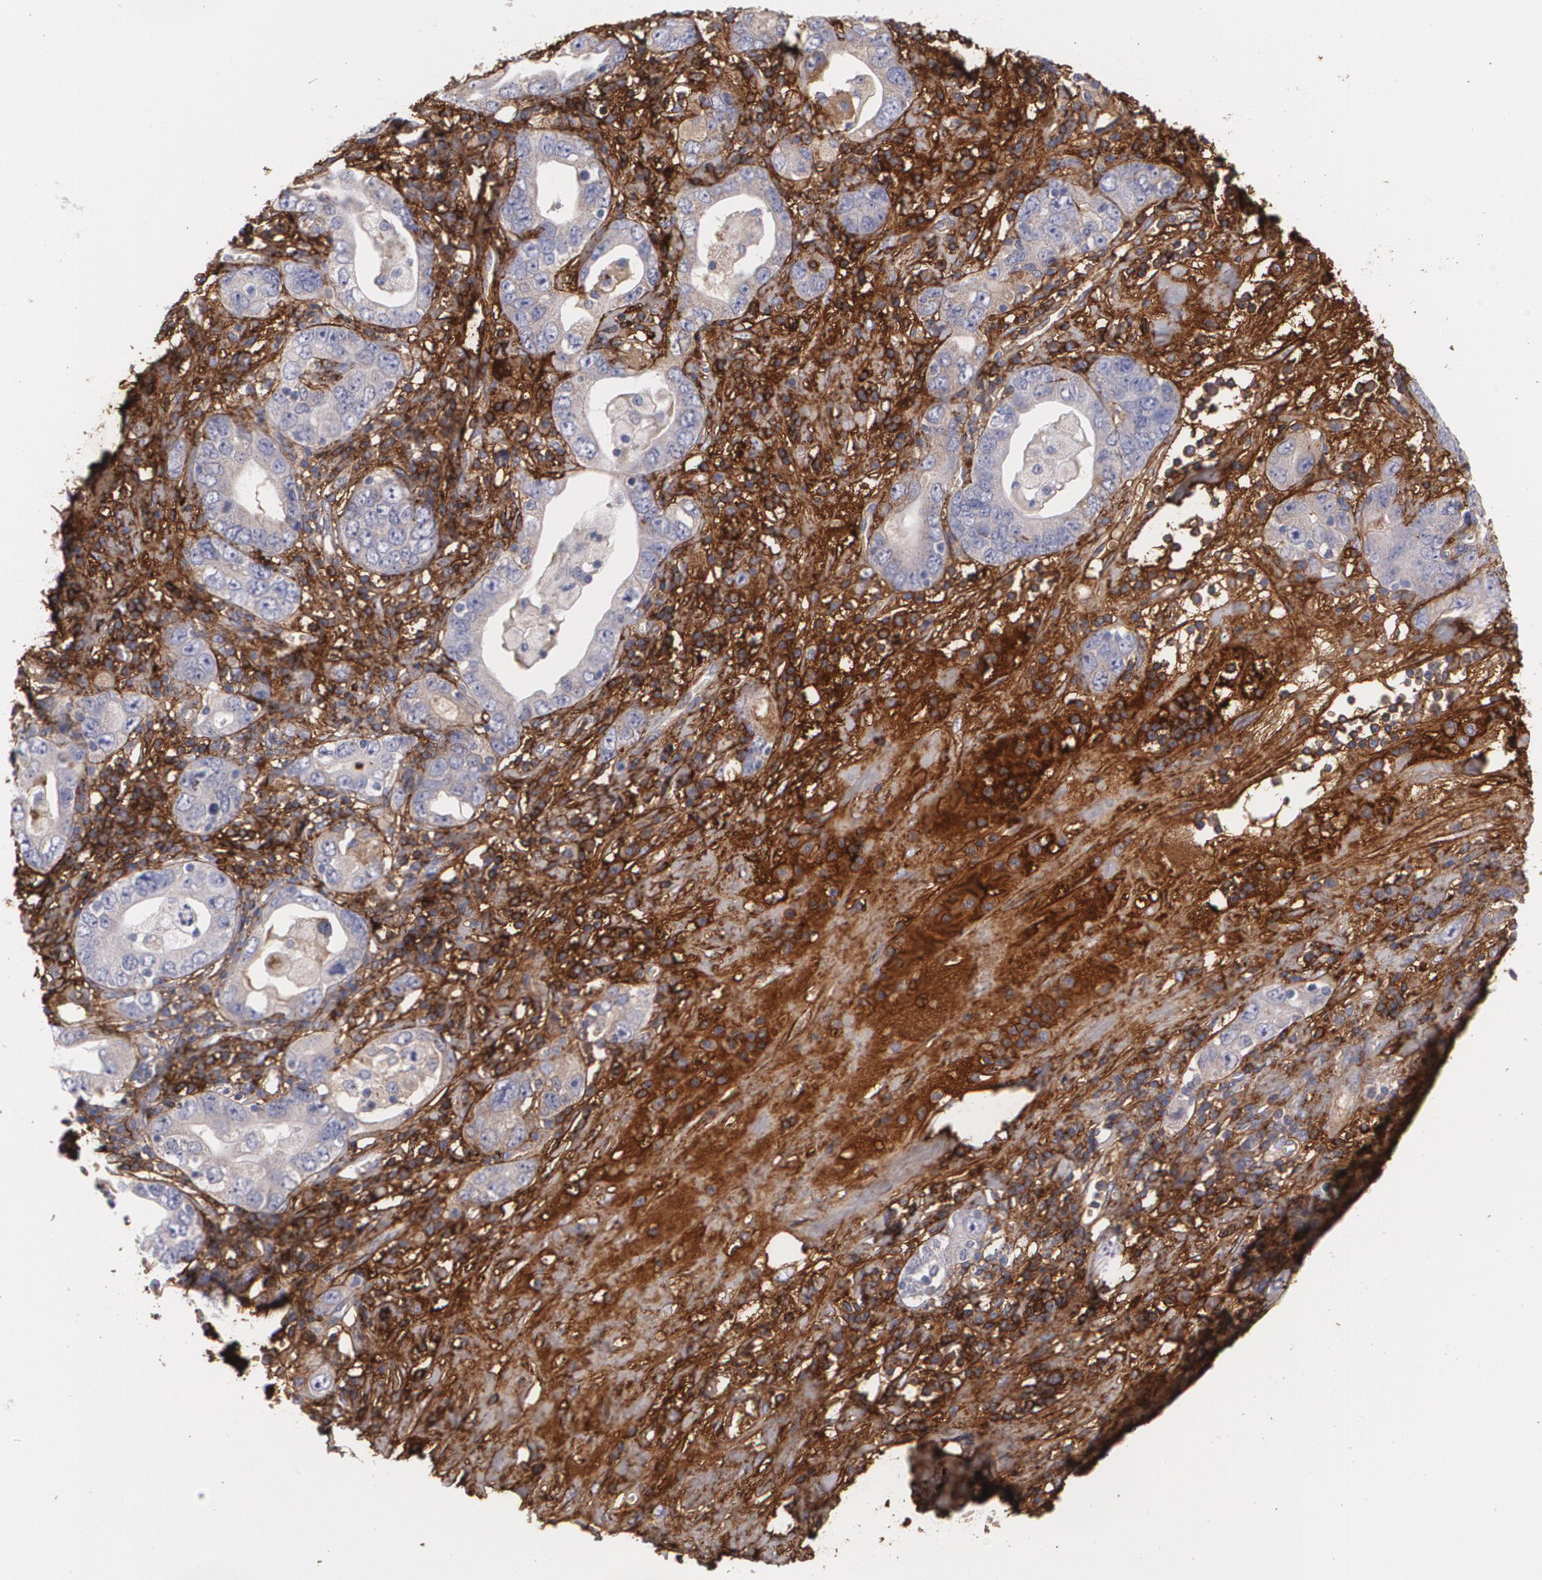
{"staining": {"intensity": "weak", "quantity": ">75%", "location": "cytoplasmic/membranous"}, "tissue": "stomach cancer", "cell_type": "Tumor cells", "image_type": "cancer", "snomed": [{"axis": "morphology", "description": "Adenocarcinoma, NOS"}, {"axis": "topography", "description": "Stomach, lower"}], "caption": "An immunohistochemistry (IHC) photomicrograph of tumor tissue is shown. Protein staining in brown shows weak cytoplasmic/membranous positivity in stomach cancer (adenocarcinoma) within tumor cells. Nuclei are stained in blue.", "gene": "FBLN1", "patient": {"sex": "female", "age": 93}}